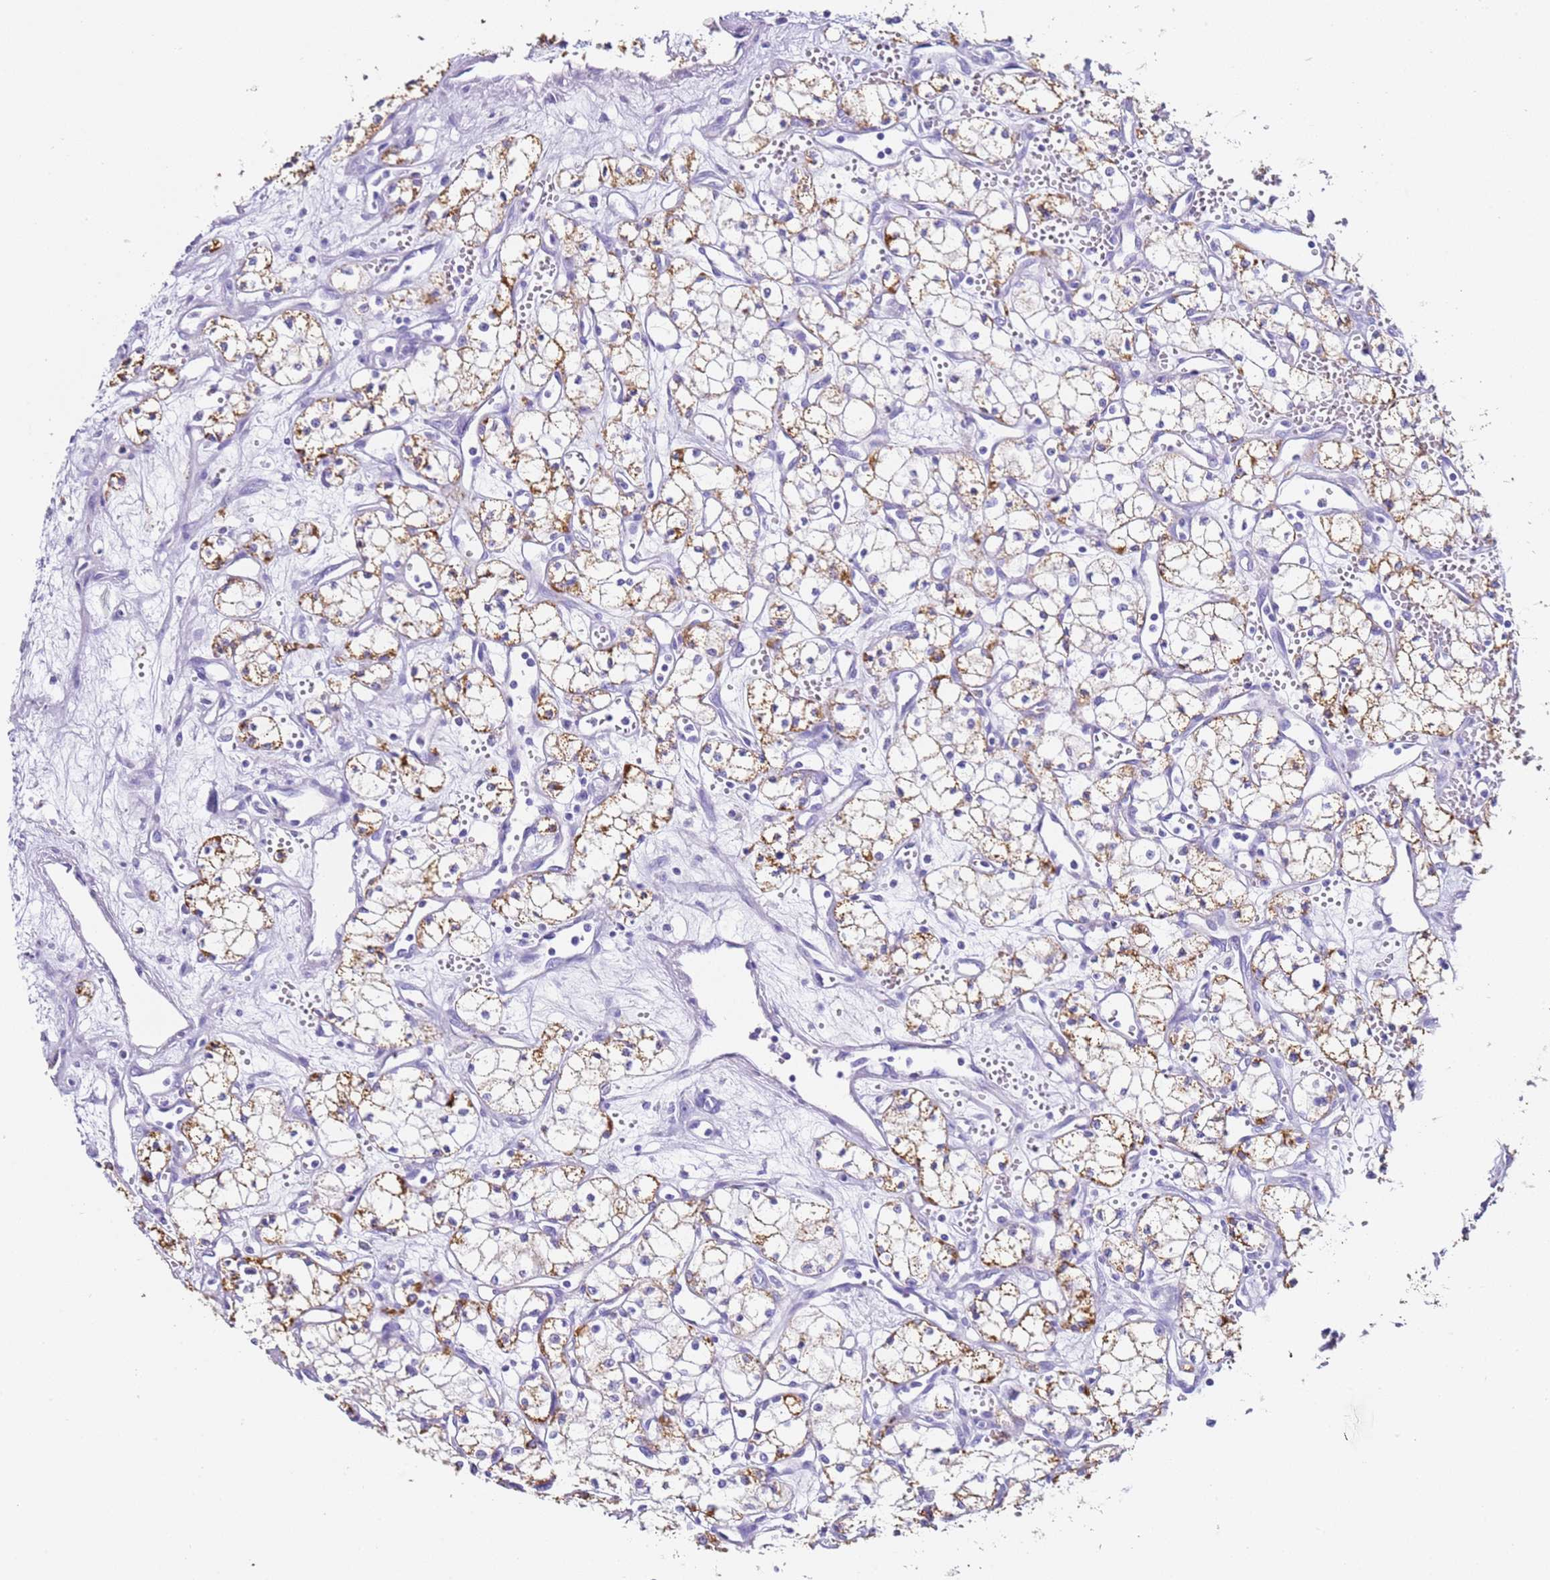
{"staining": {"intensity": "moderate", "quantity": "25%-75%", "location": "cytoplasmic/membranous"}, "tissue": "renal cancer", "cell_type": "Tumor cells", "image_type": "cancer", "snomed": [{"axis": "morphology", "description": "Adenocarcinoma, NOS"}, {"axis": "topography", "description": "Kidney"}], "caption": "Protein analysis of renal adenocarcinoma tissue shows moderate cytoplasmic/membranous expression in about 25%-75% of tumor cells. The protein is stained brown, and the nuclei are stained in blue (DAB IHC with brightfield microscopy, high magnification).", "gene": "PTBP2", "patient": {"sex": "male", "age": 59}}